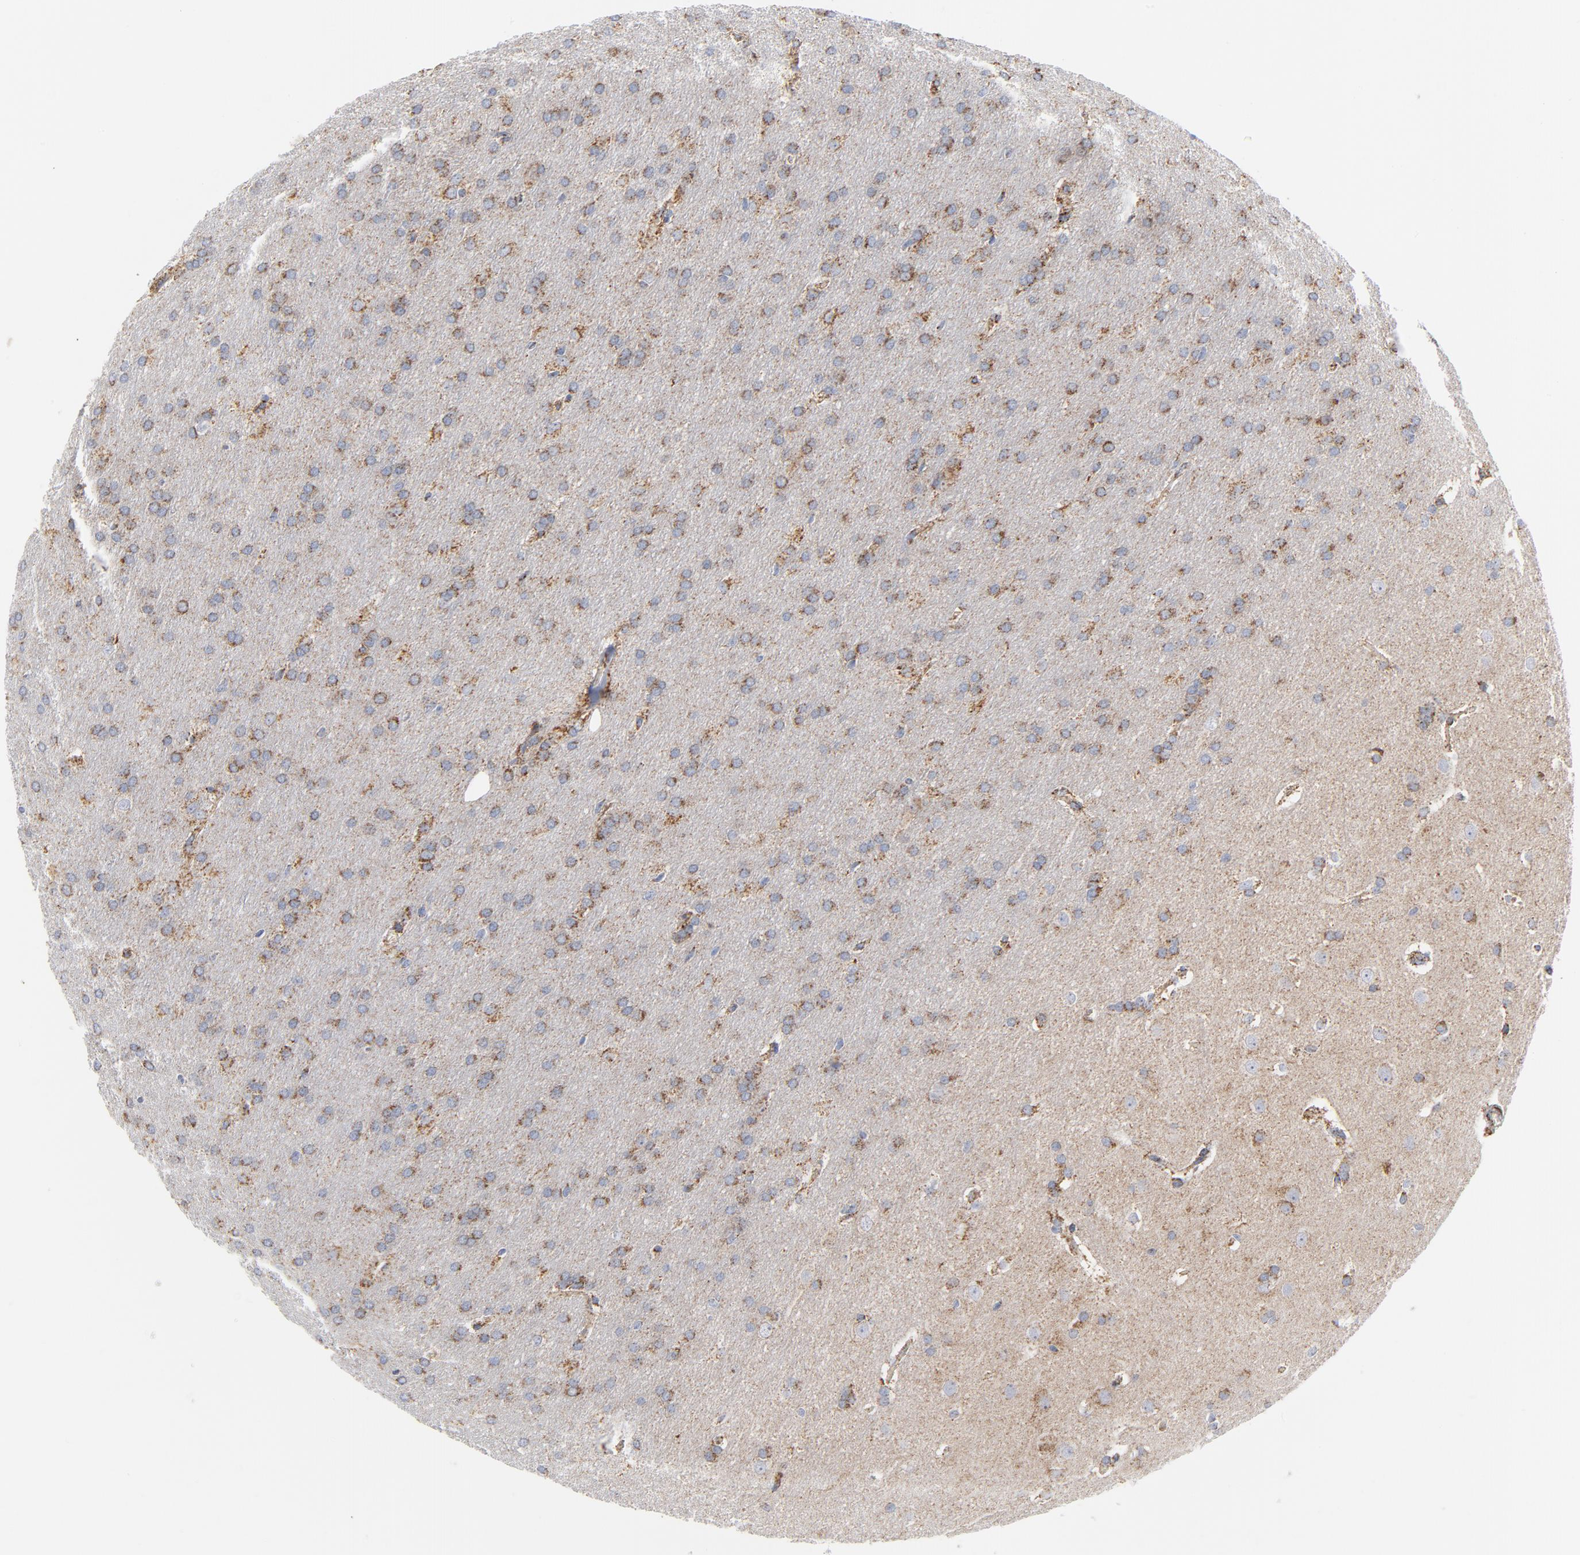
{"staining": {"intensity": "moderate", "quantity": ">75%", "location": "cytoplasmic/membranous"}, "tissue": "glioma", "cell_type": "Tumor cells", "image_type": "cancer", "snomed": [{"axis": "morphology", "description": "Glioma, malignant, Low grade"}, {"axis": "topography", "description": "Brain"}], "caption": "Immunohistochemical staining of human glioma demonstrates medium levels of moderate cytoplasmic/membranous protein expression in approximately >75% of tumor cells.", "gene": "DIABLO", "patient": {"sex": "female", "age": 32}}